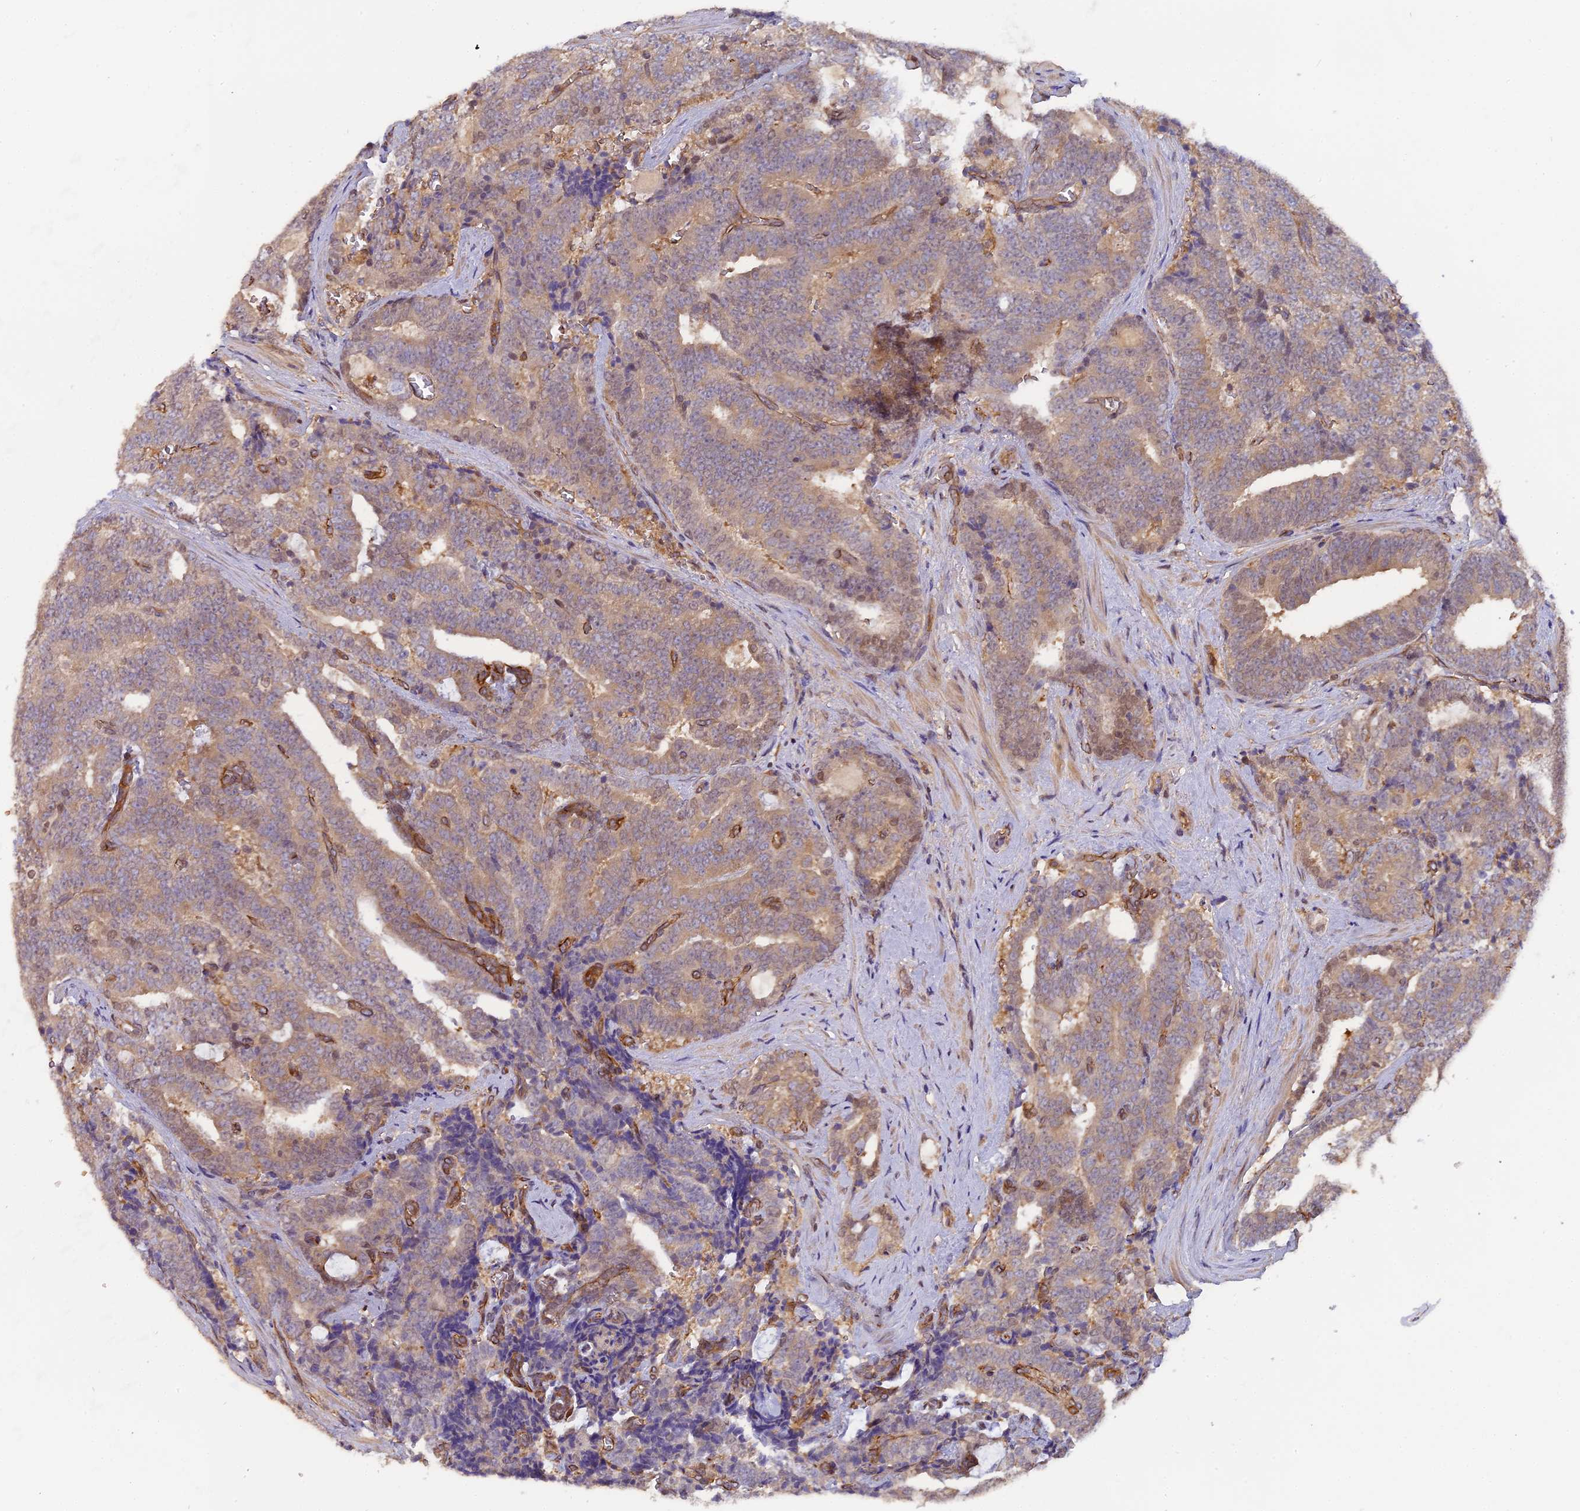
{"staining": {"intensity": "weak", "quantity": "<25%", "location": "cytoplasmic/membranous"}, "tissue": "prostate cancer", "cell_type": "Tumor cells", "image_type": "cancer", "snomed": [{"axis": "morphology", "description": "Adenocarcinoma, High grade"}, {"axis": "topography", "description": "Prostate and seminal vesicle, NOS"}], "caption": "Immunohistochemistry photomicrograph of neoplastic tissue: prostate cancer stained with DAB (3,3'-diaminobenzidine) displays no significant protein positivity in tumor cells.", "gene": "FAM118B", "patient": {"sex": "male", "age": 67}}